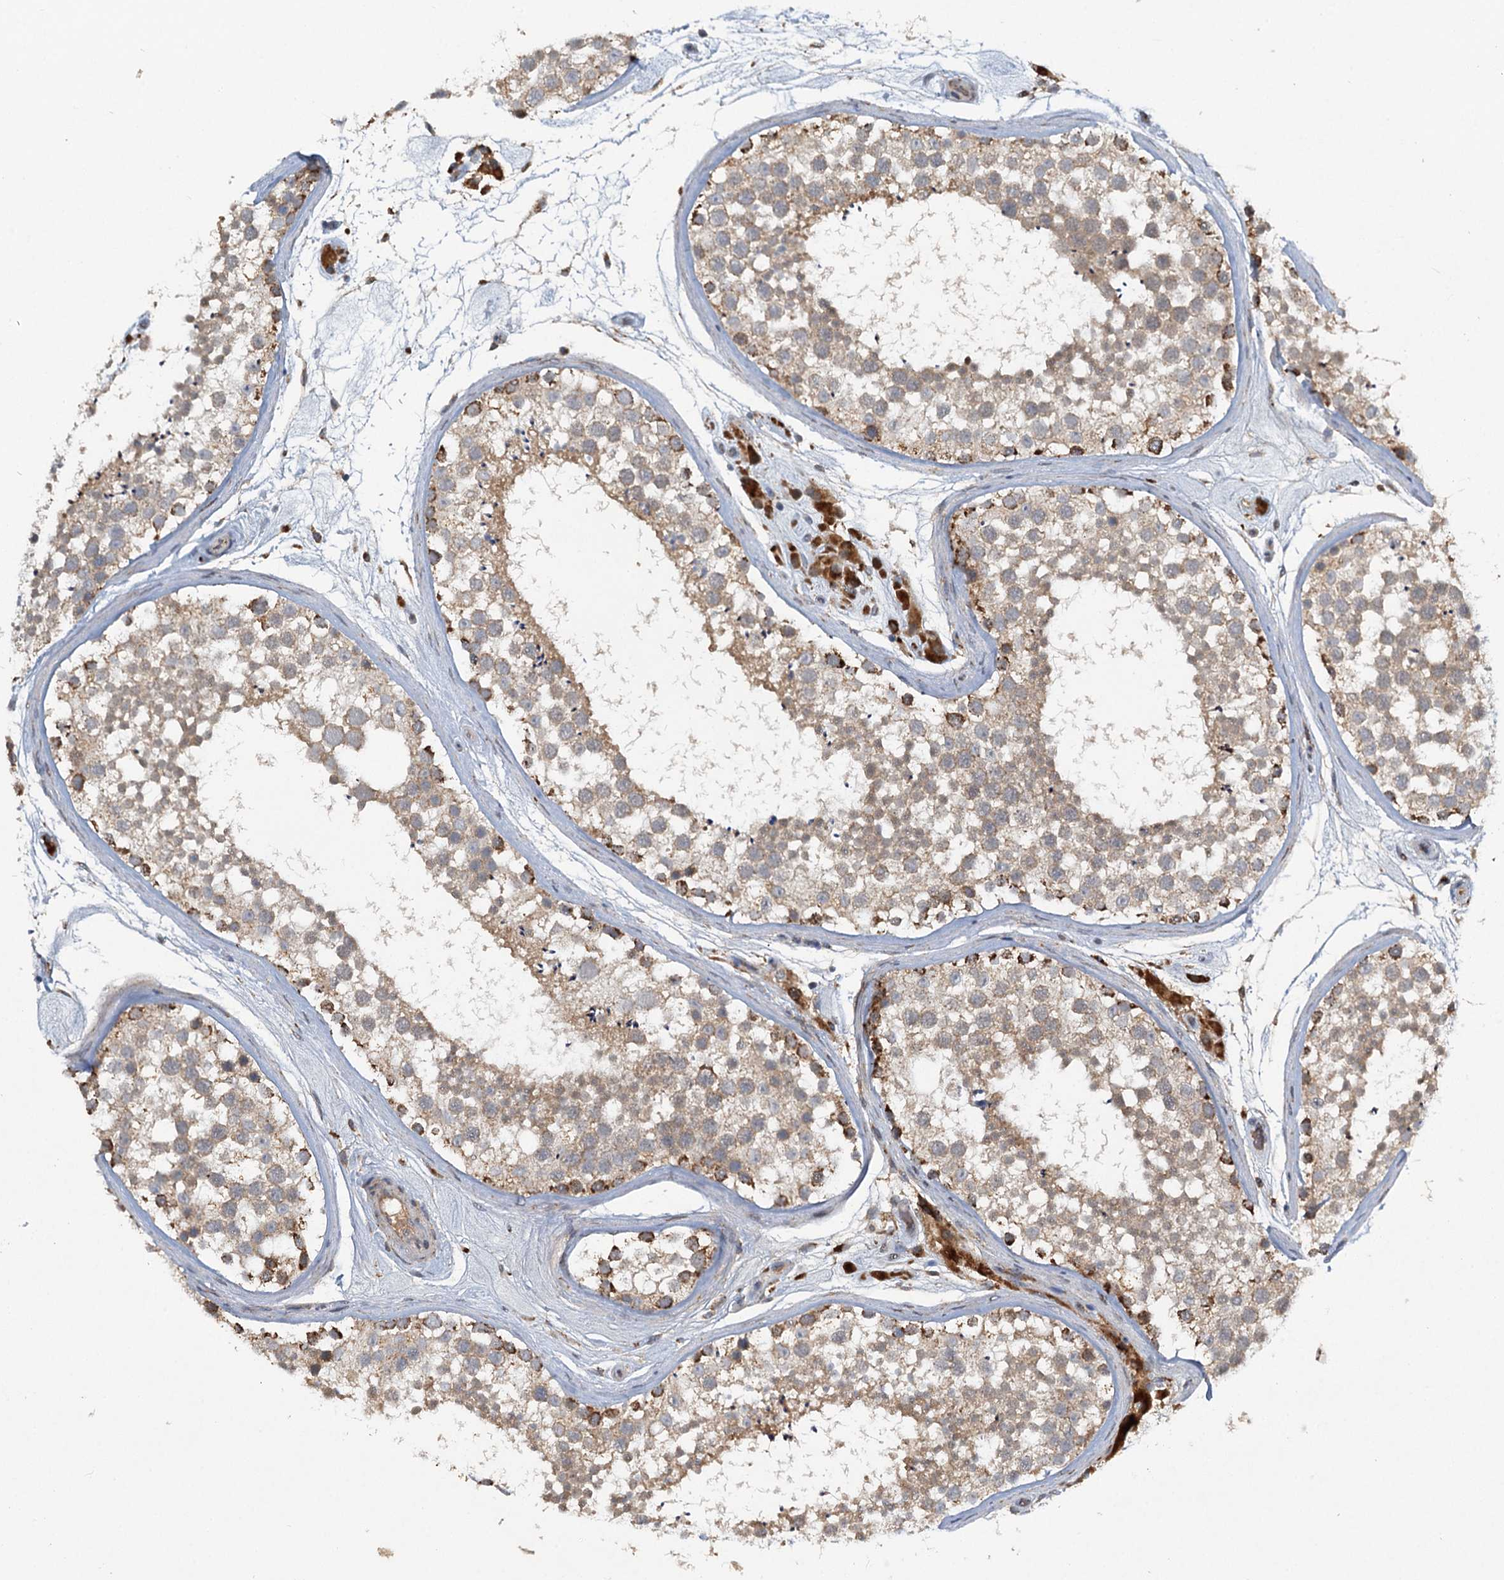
{"staining": {"intensity": "moderate", "quantity": "<25%", "location": "cytoplasmic/membranous"}, "tissue": "testis", "cell_type": "Cells in seminiferous ducts", "image_type": "normal", "snomed": [{"axis": "morphology", "description": "Normal tissue, NOS"}, {"axis": "topography", "description": "Testis"}], "caption": "The immunohistochemical stain shows moderate cytoplasmic/membranous positivity in cells in seminiferous ducts of unremarkable testis.", "gene": "PYROXD2", "patient": {"sex": "male", "age": 46}}